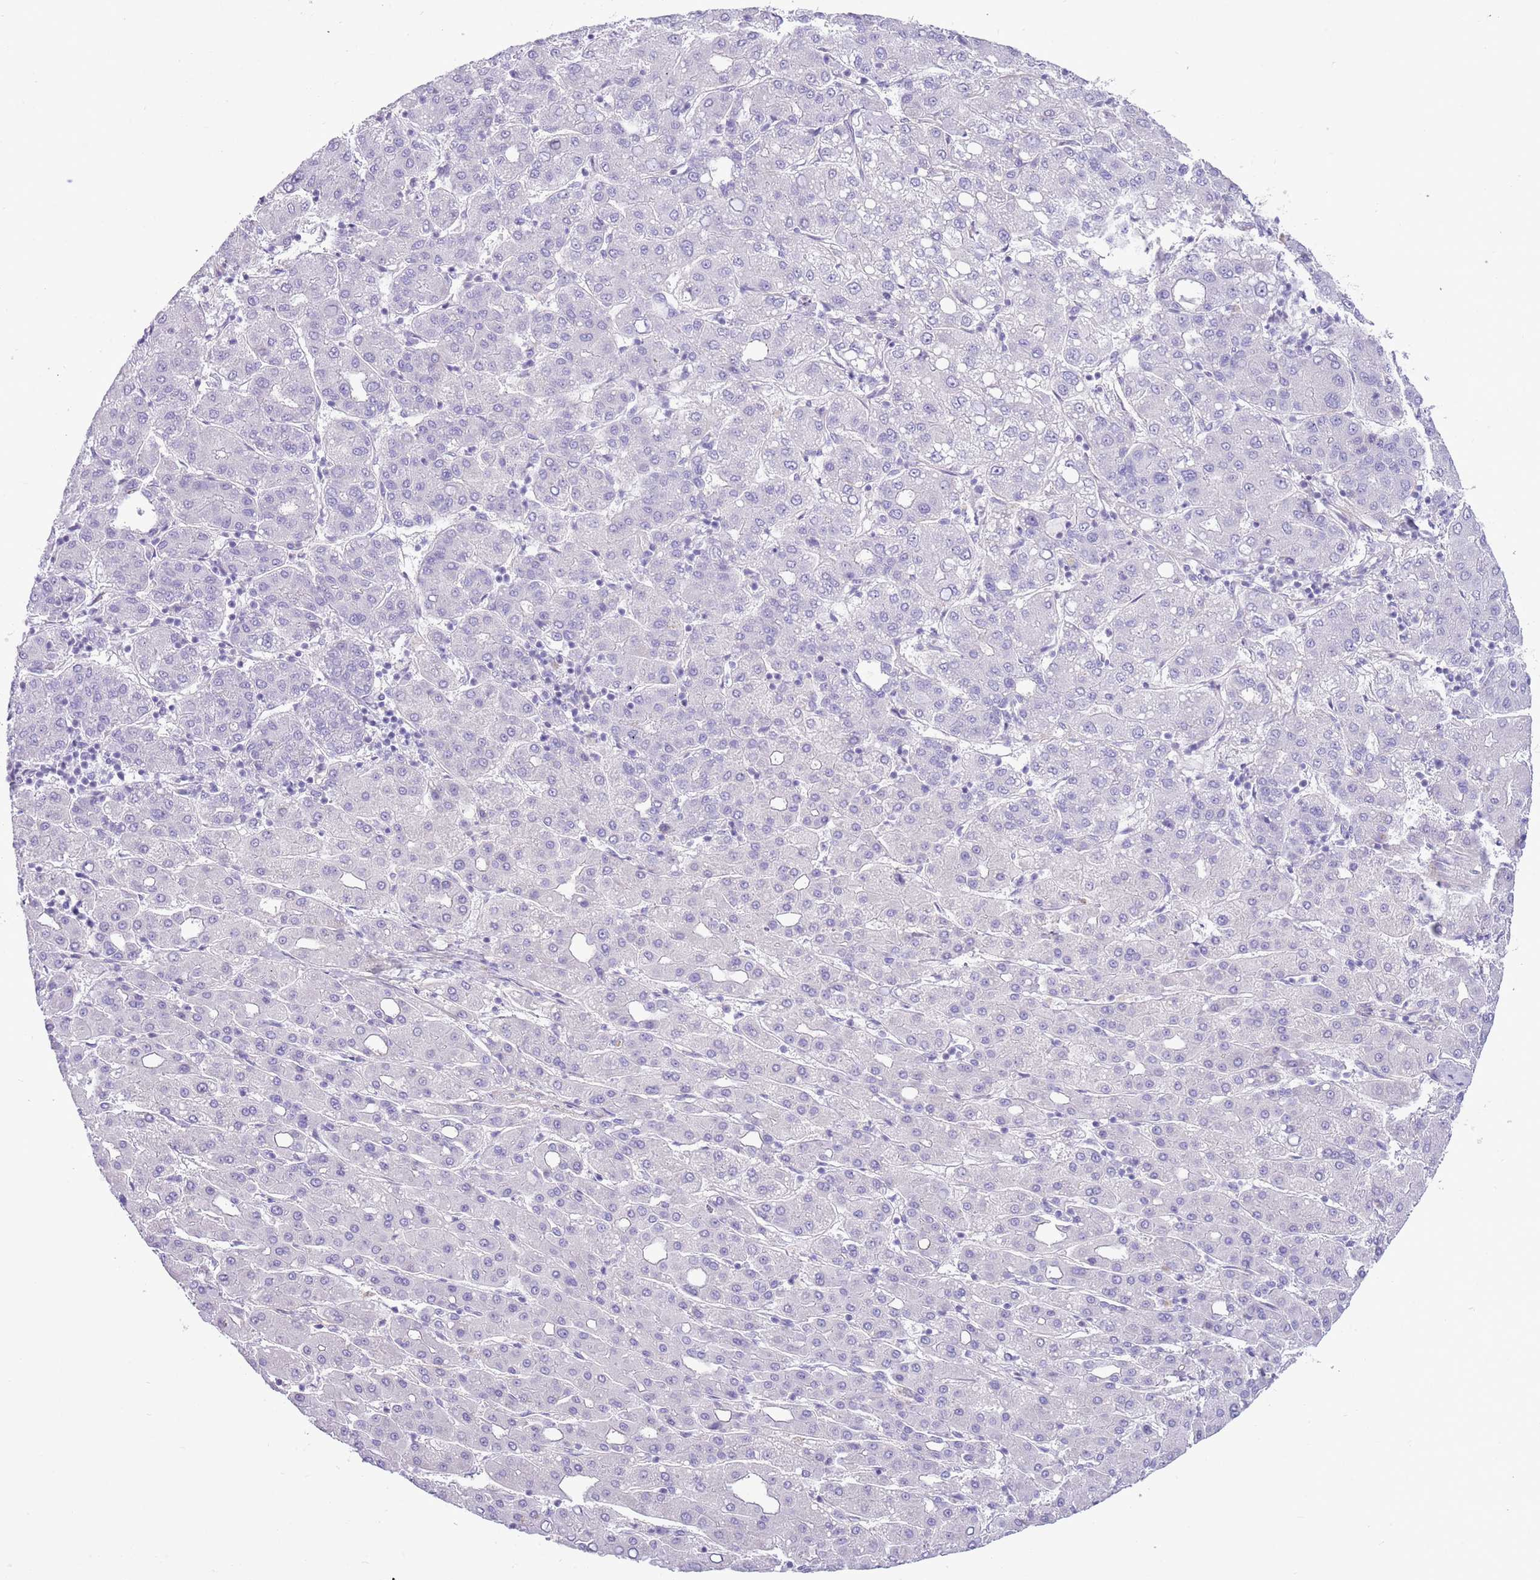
{"staining": {"intensity": "negative", "quantity": "none", "location": "none"}, "tissue": "liver cancer", "cell_type": "Tumor cells", "image_type": "cancer", "snomed": [{"axis": "morphology", "description": "Carcinoma, Hepatocellular, NOS"}, {"axis": "topography", "description": "Liver"}], "caption": "Protein analysis of liver hepatocellular carcinoma displays no significant positivity in tumor cells.", "gene": "ZC4H2", "patient": {"sex": "male", "age": 65}}